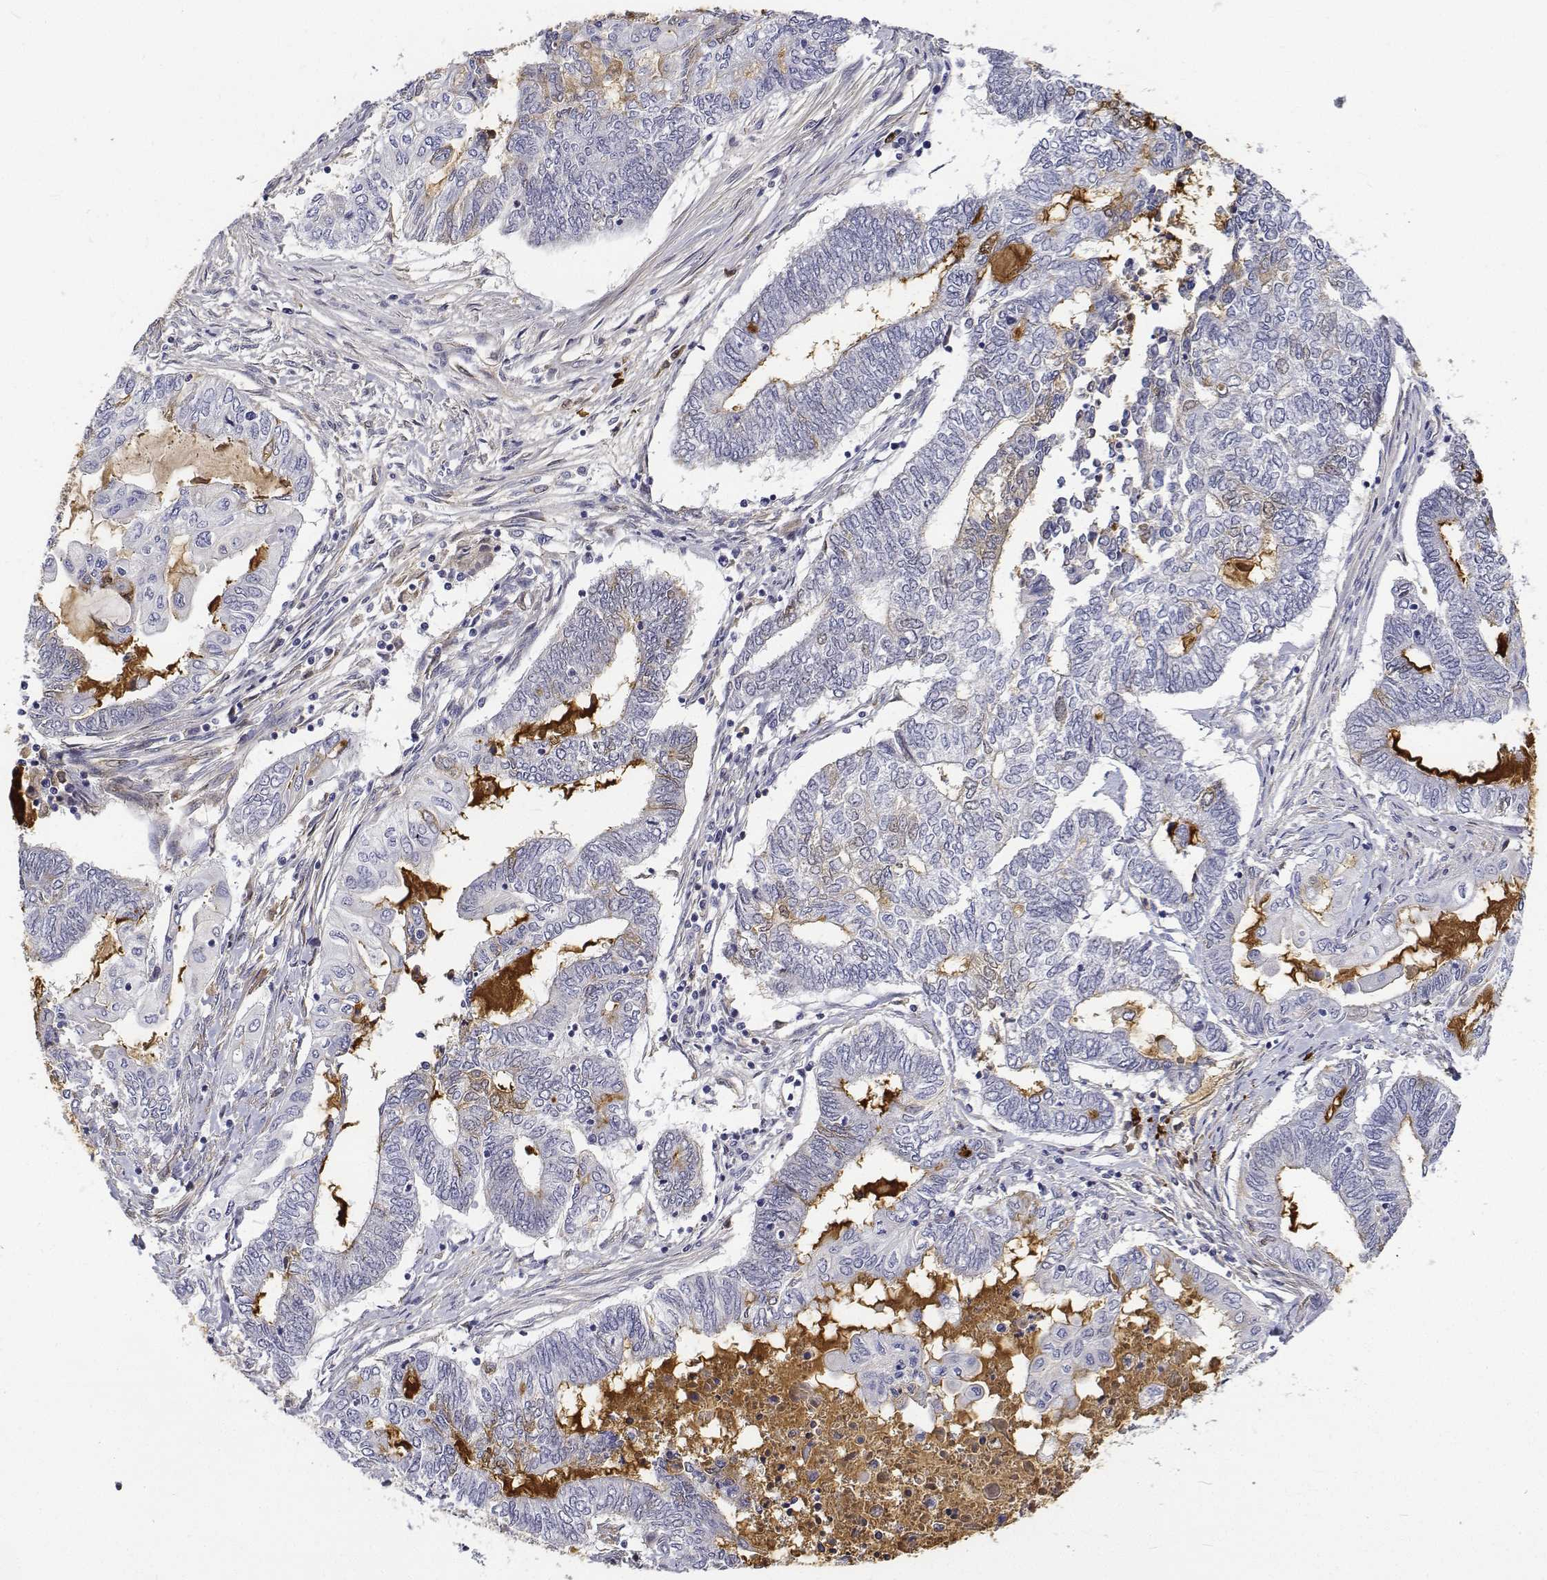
{"staining": {"intensity": "negative", "quantity": "none", "location": "none"}, "tissue": "endometrial cancer", "cell_type": "Tumor cells", "image_type": "cancer", "snomed": [{"axis": "morphology", "description": "Adenocarcinoma, NOS"}, {"axis": "topography", "description": "Uterus"}, {"axis": "topography", "description": "Endometrium"}], "caption": "DAB immunohistochemical staining of endometrial cancer (adenocarcinoma) shows no significant positivity in tumor cells.", "gene": "ATRX", "patient": {"sex": "female", "age": 70}}